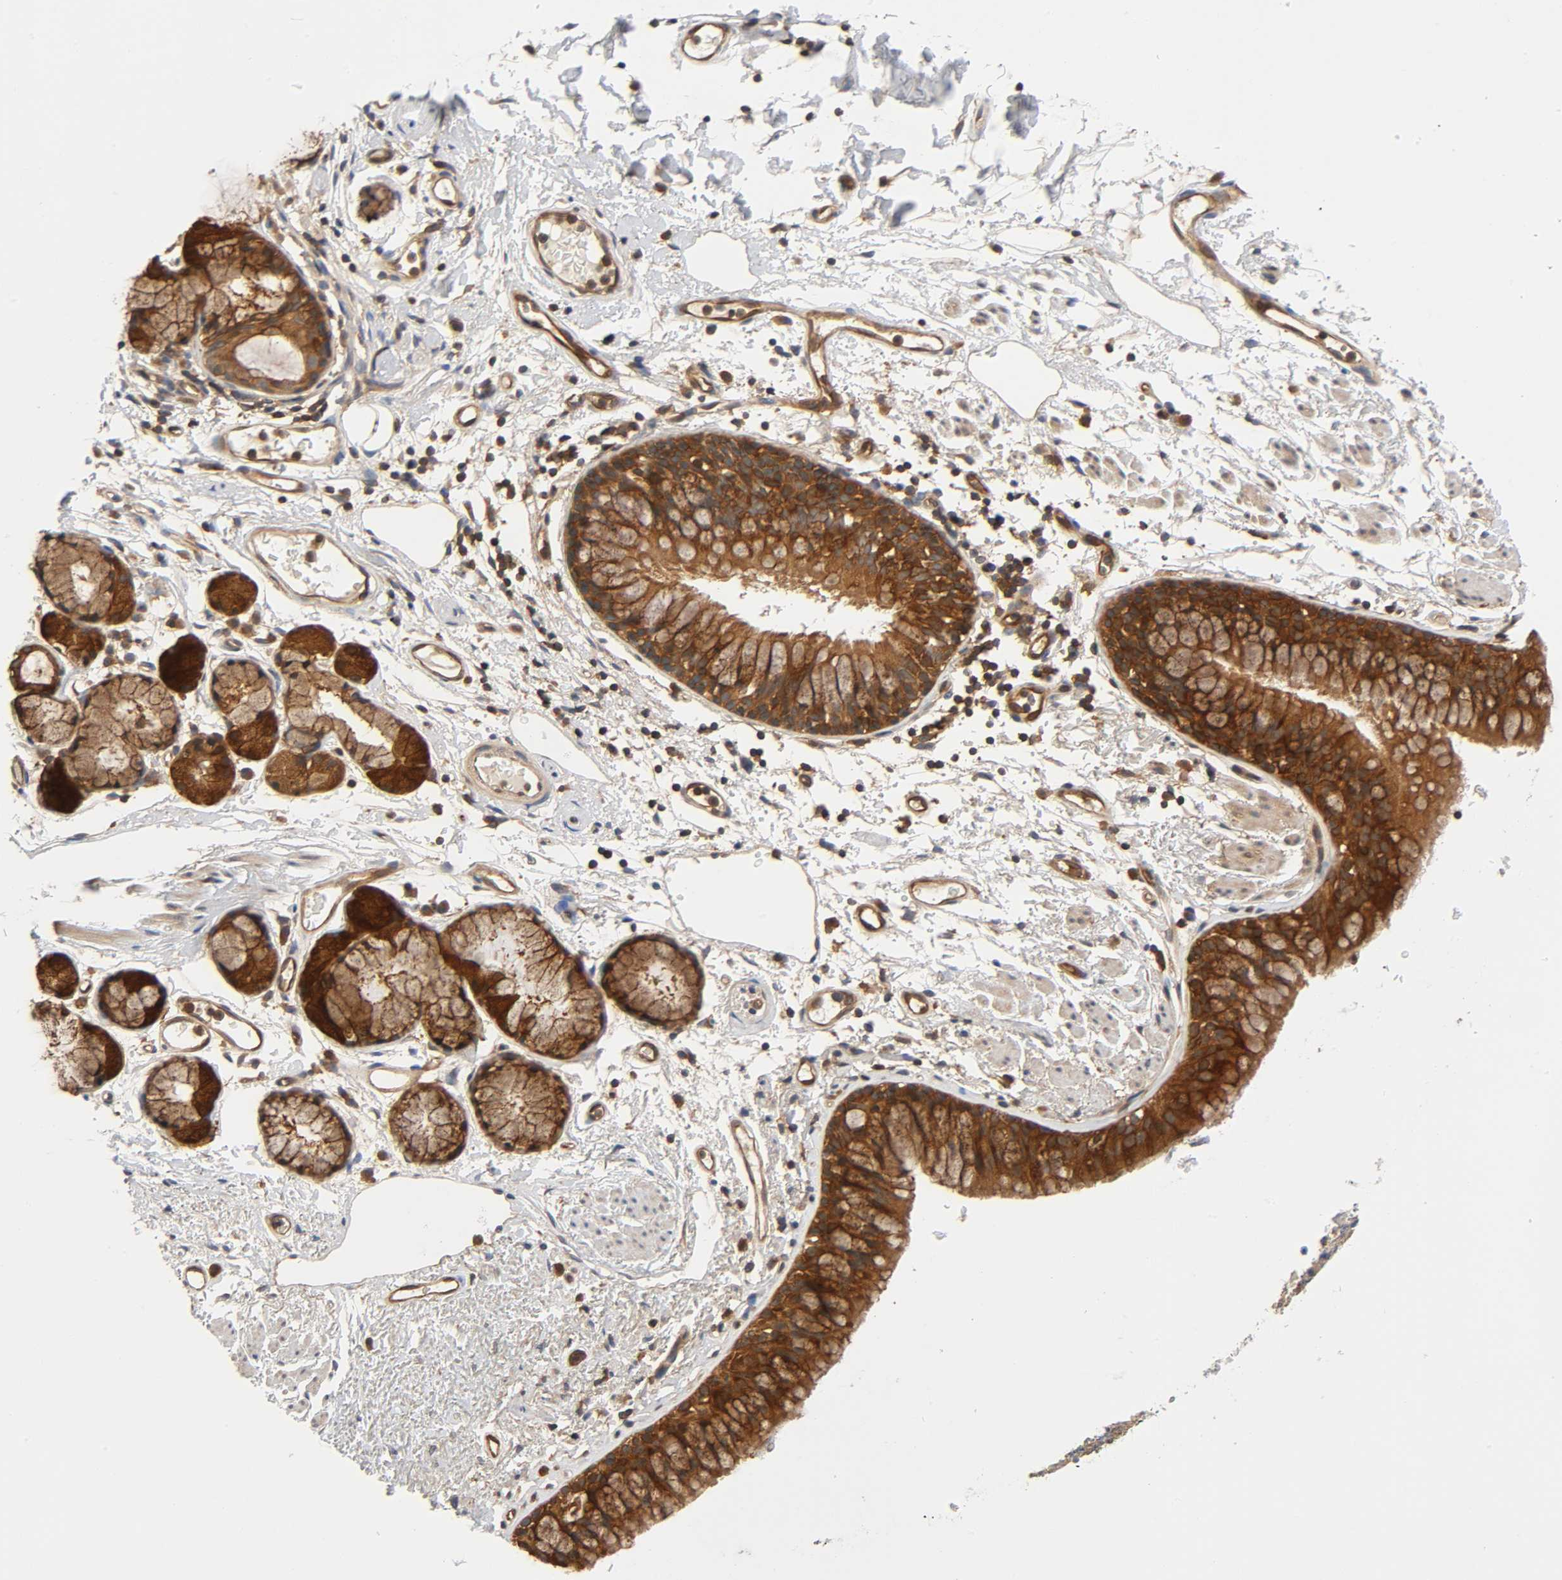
{"staining": {"intensity": "strong", "quantity": ">75%", "location": "cytoplasmic/membranous"}, "tissue": "bronchus", "cell_type": "Respiratory epithelial cells", "image_type": "normal", "snomed": [{"axis": "morphology", "description": "Normal tissue, NOS"}, {"axis": "topography", "description": "Bronchus"}], "caption": "Human bronchus stained for a protein (brown) exhibits strong cytoplasmic/membranous positive expression in approximately >75% of respiratory epithelial cells.", "gene": "PRKAB1", "patient": {"sex": "female", "age": 73}}